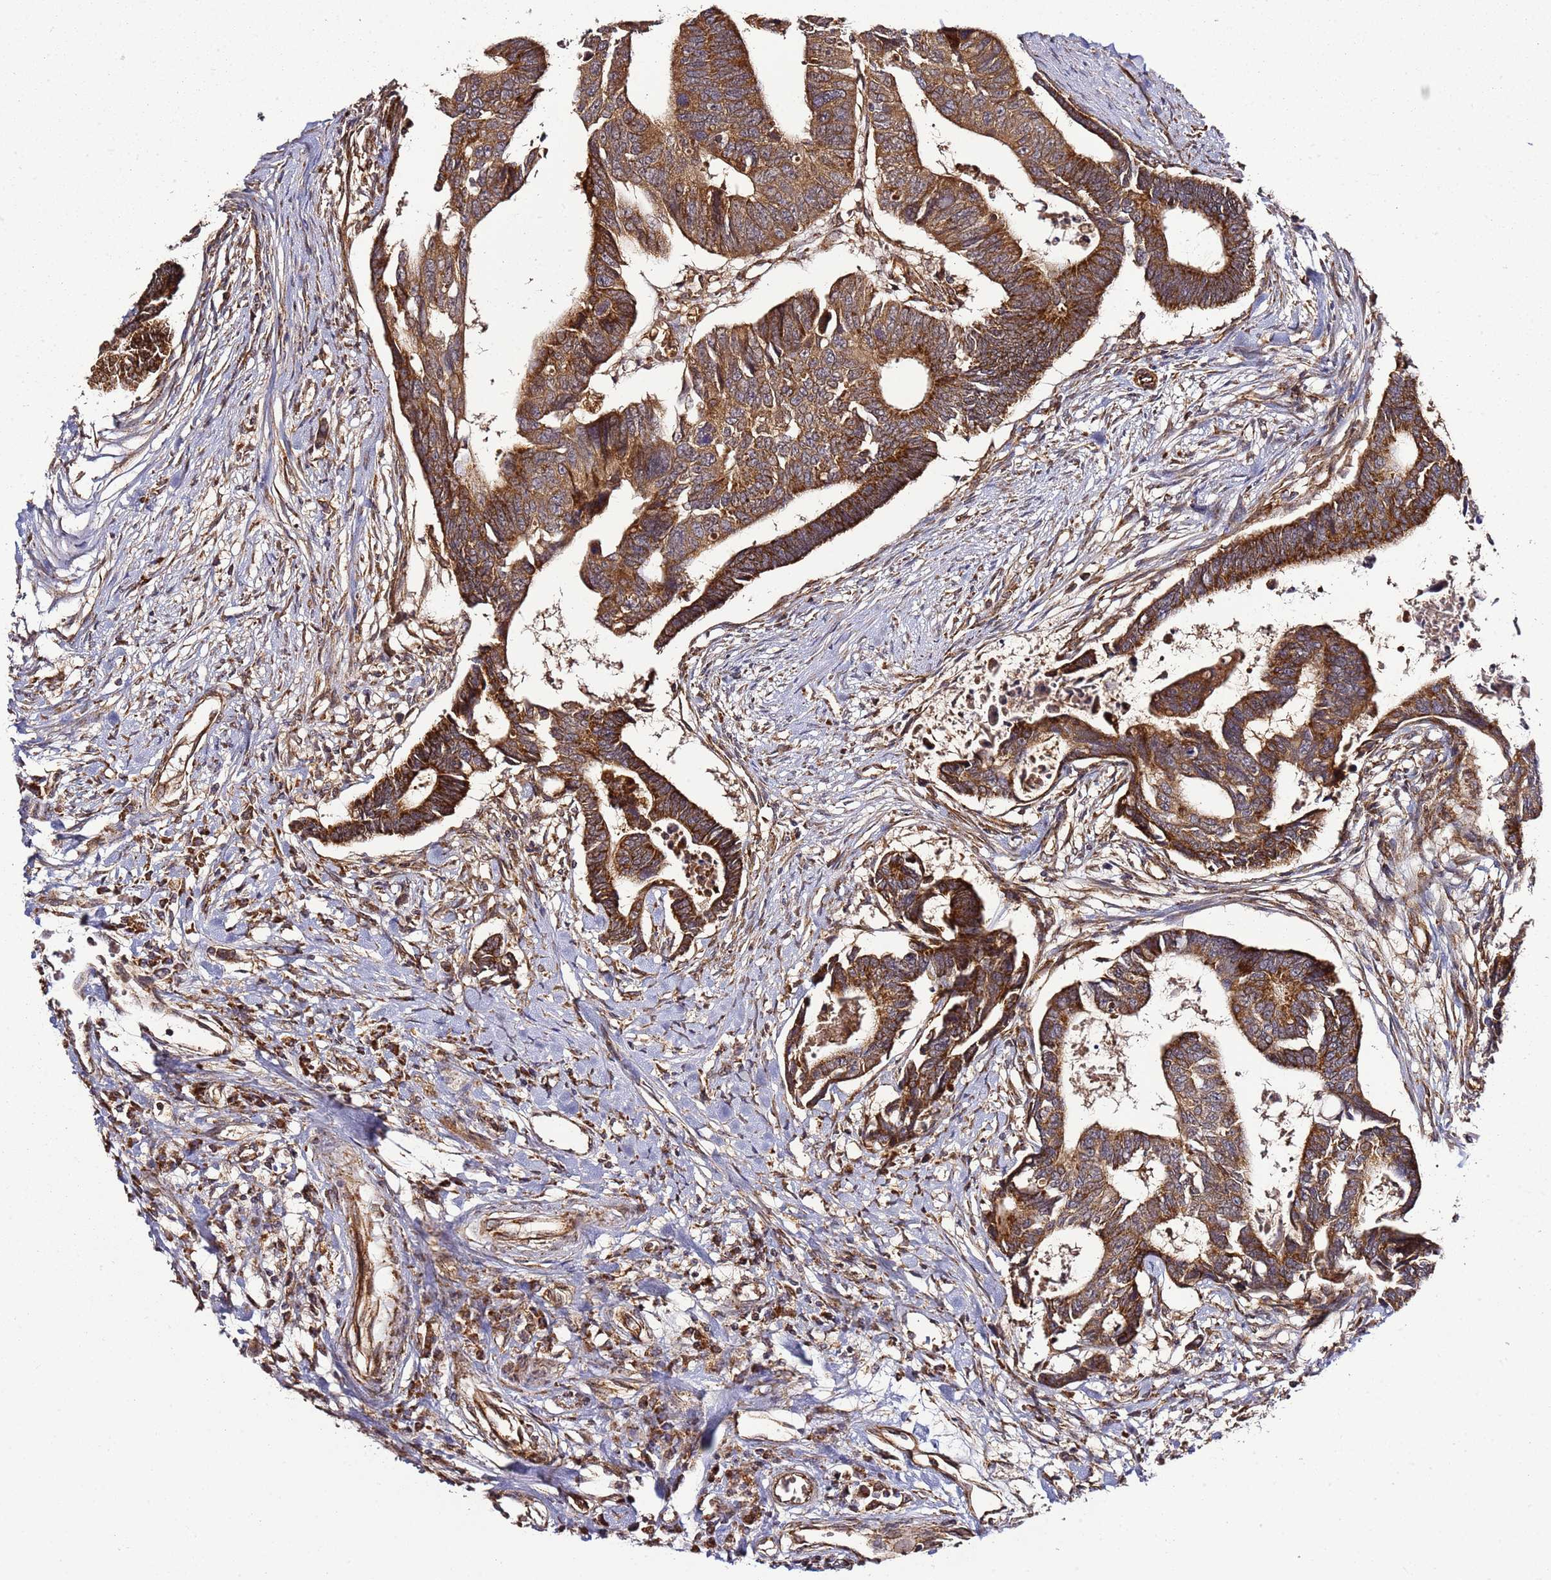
{"staining": {"intensity": "strong", "quantity": ">75%", "location": "cytoplasmic/membranous"}, "tissue": "colorectal cancer", "cell_type": "Tumor cells", "image_type": "cancer", "snomed": [{"axis": "morphology", "description": "Adenocarcinoma, NOS"}, {"axis": "topography", "description": "Rectum"}], "caption": "DAB (3,3'-diaminobenzidine) immunohistochemical staining of human colorectal cancer displays strong cytoplasmic/membranous protein staining in about >75% of tumor cells.", "gene": "TM2D2", "patient": {"sex": "female", "age": 65}}